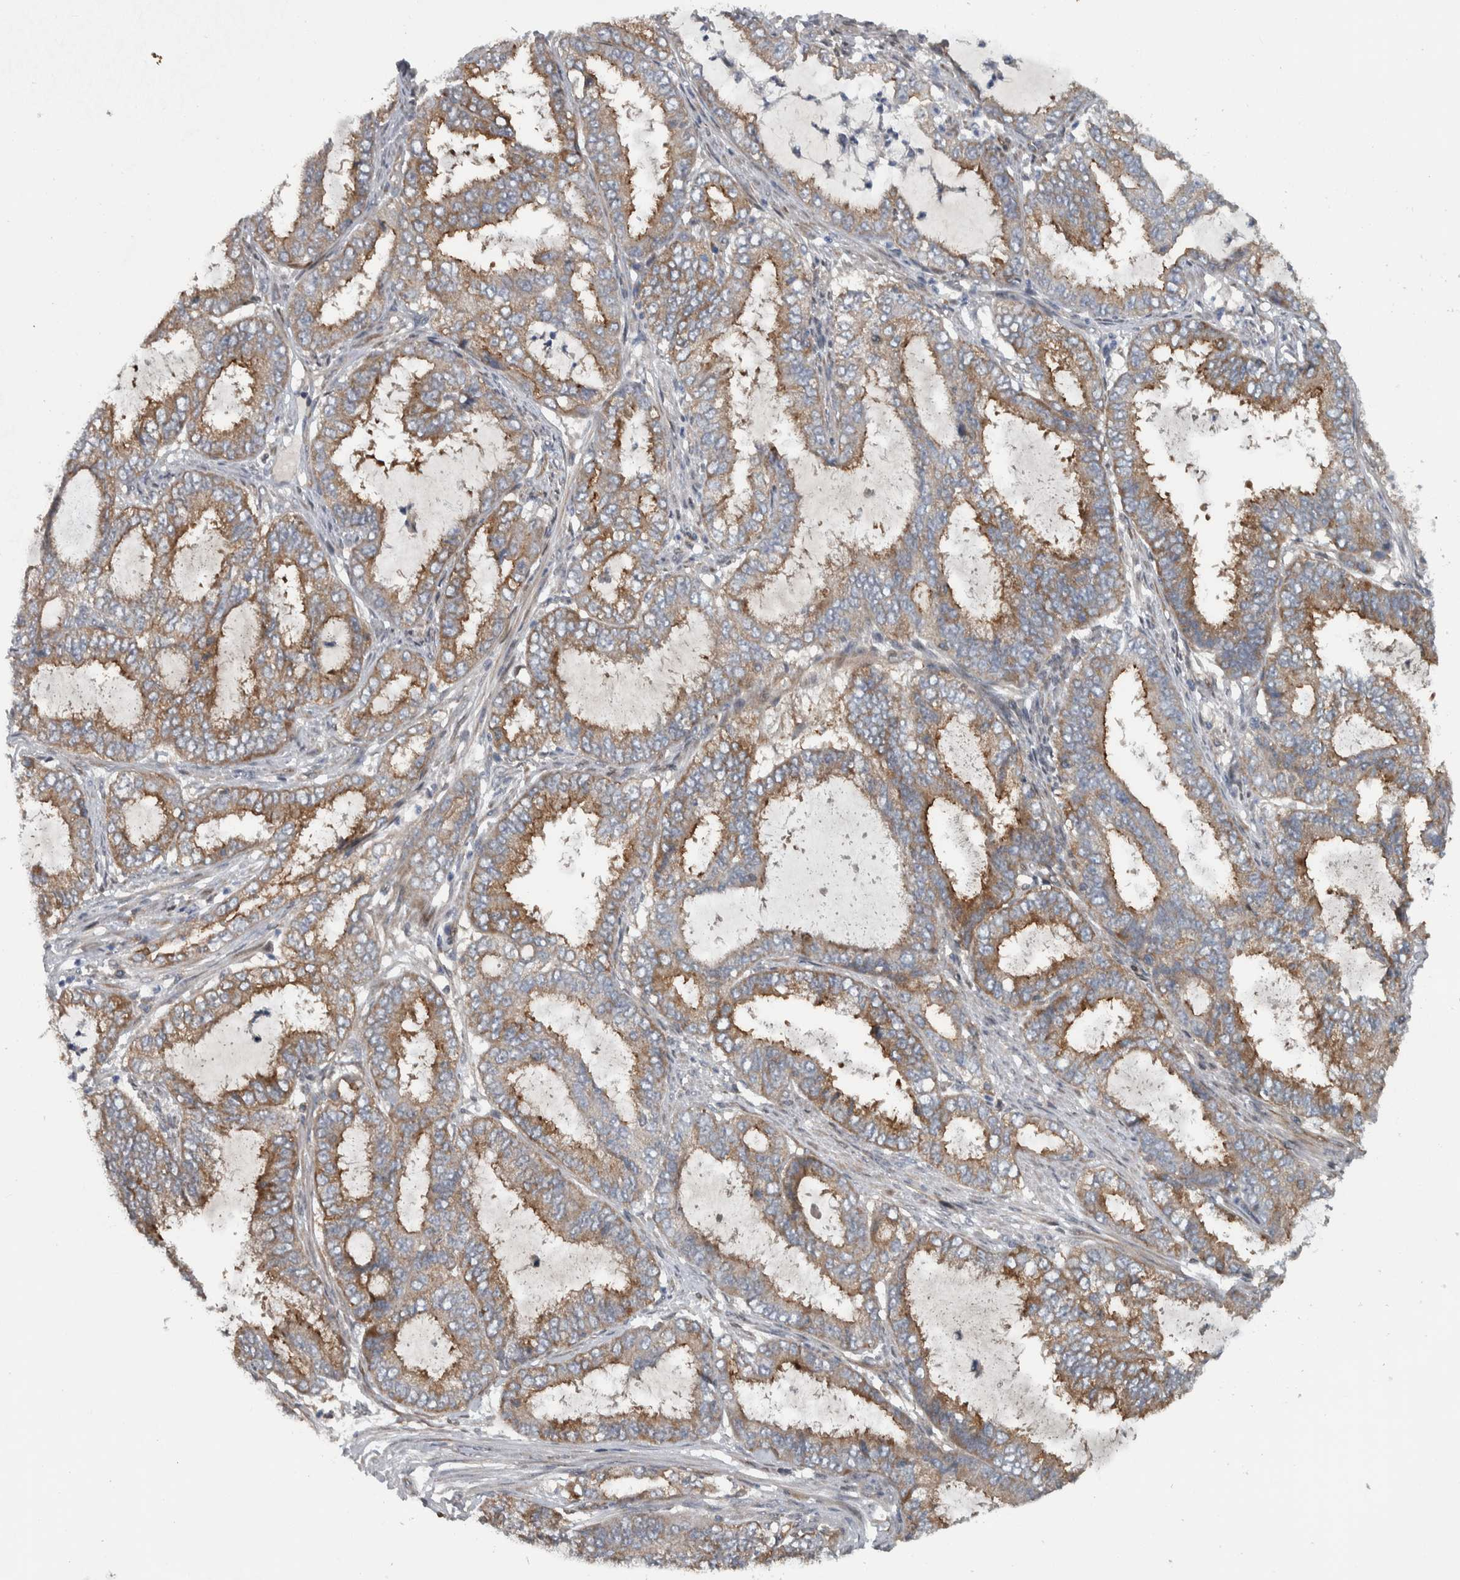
{"staining": {"intensity": "moderate", "quantity": ">75%", "location": "cytoplasmic/membranous"}, "tissue": "endometrial cancer", "cell_type": "Tumor cells", "image_type": "cancer", "snomed": [{"axis": "morphology", "description": "Adenocarcinoma, NOS"}, {"axis": "topography", "description": "Endometrium"}], "caption": "Brown immunohistochemical staining in endometrial cancer displays moderate cytoplasmic/membranous positivity in about >75% of tumor cells.", "gene": "BAIAP2L1", "patient": {"sex": "female", "age": 51}}